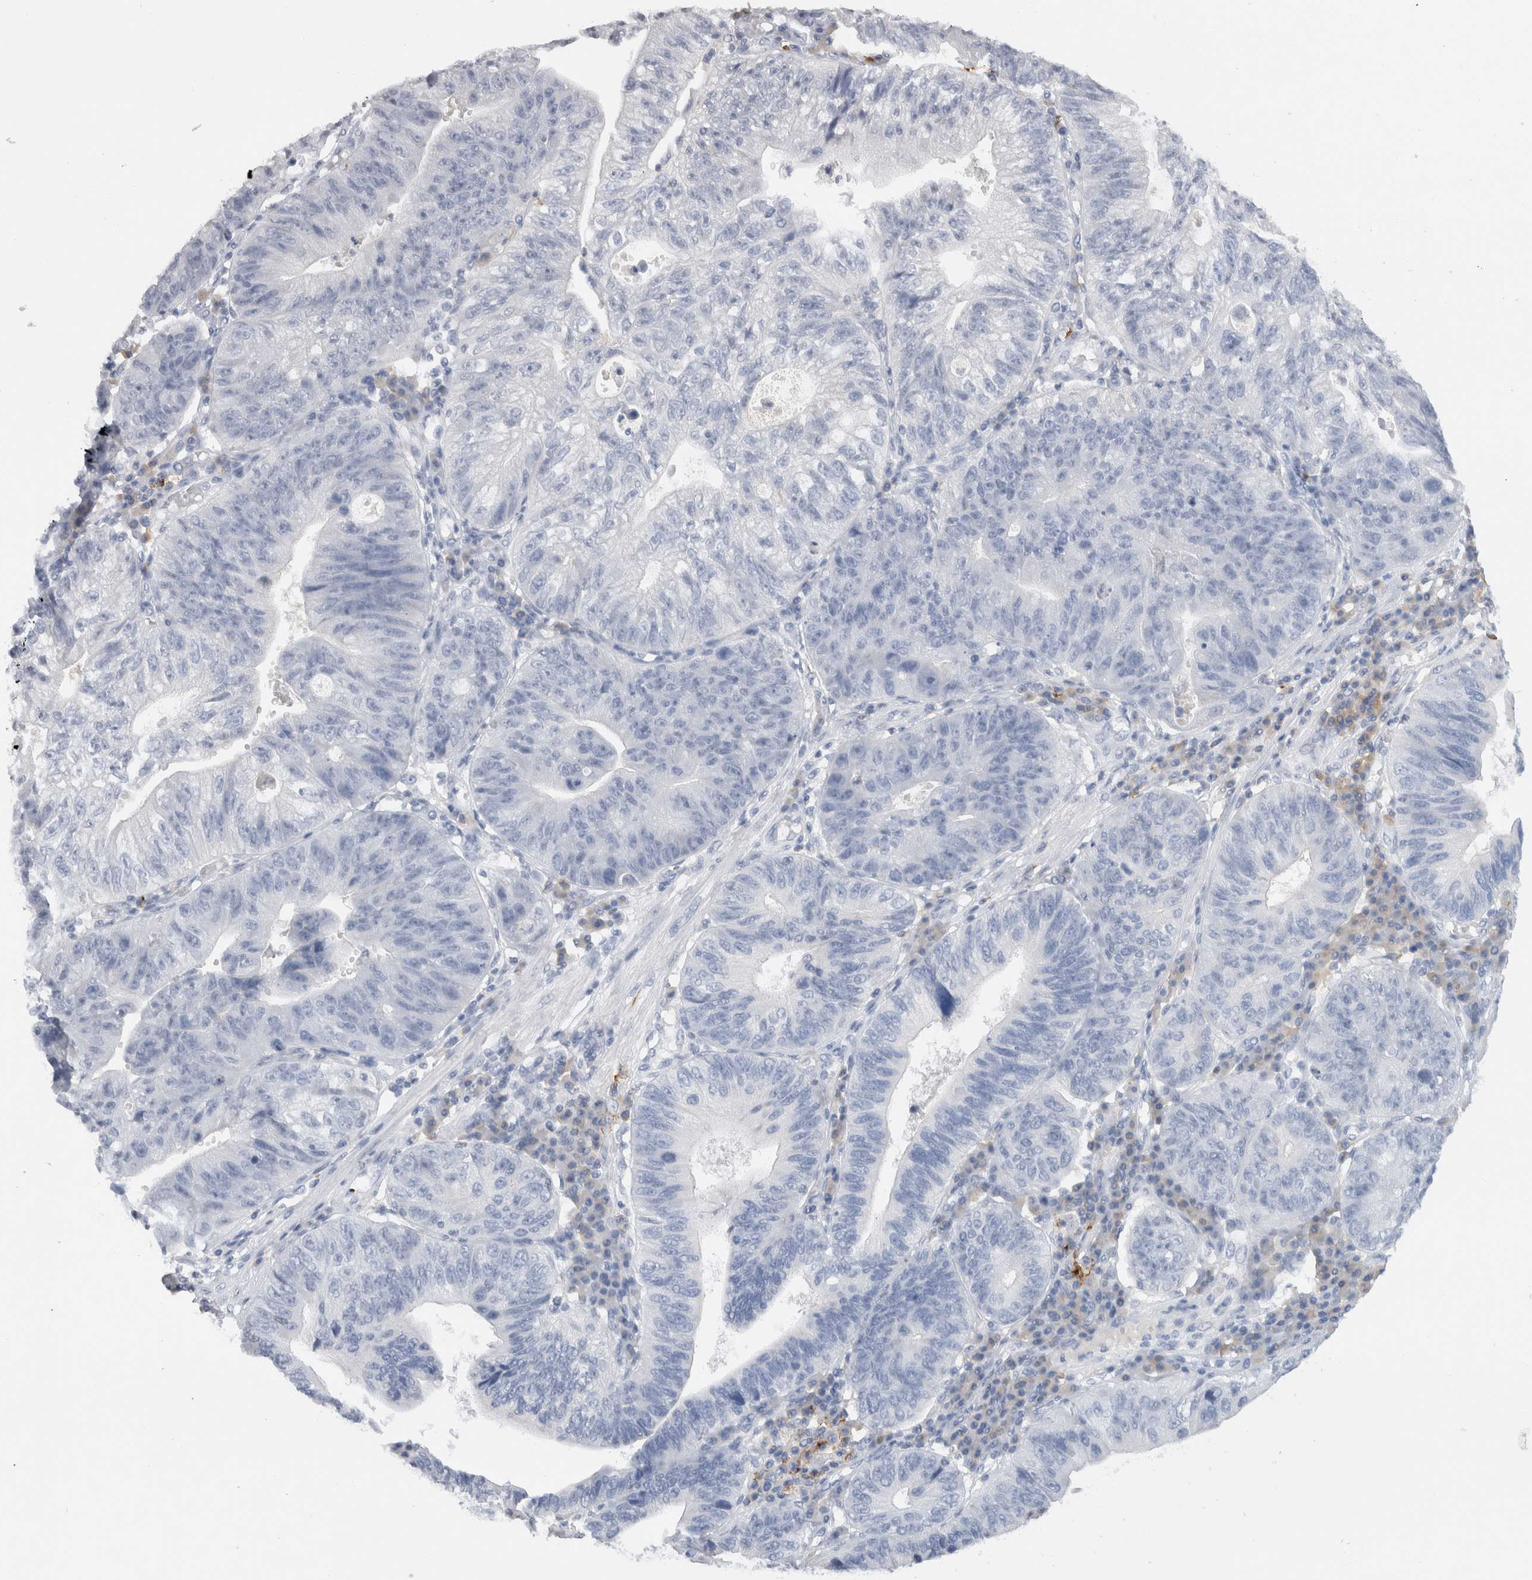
{"staining": {"intensity": "negative", "quantity": "none", "location": "none"}, "tissue": "stomach cancer", "cell_type": "Tumor cells", "image_type": "cancer", "snomed": [{"axis": "morphology", "description": "Adenocarcinoma, NOS"}, {"axis": "topography", "description": "Stomach"}], "caption": "The micrograph displays no staining of tumor cells in stomach cancer.", "gene": "LAMP3", "patient": {"sex": "male", "age": 59}}